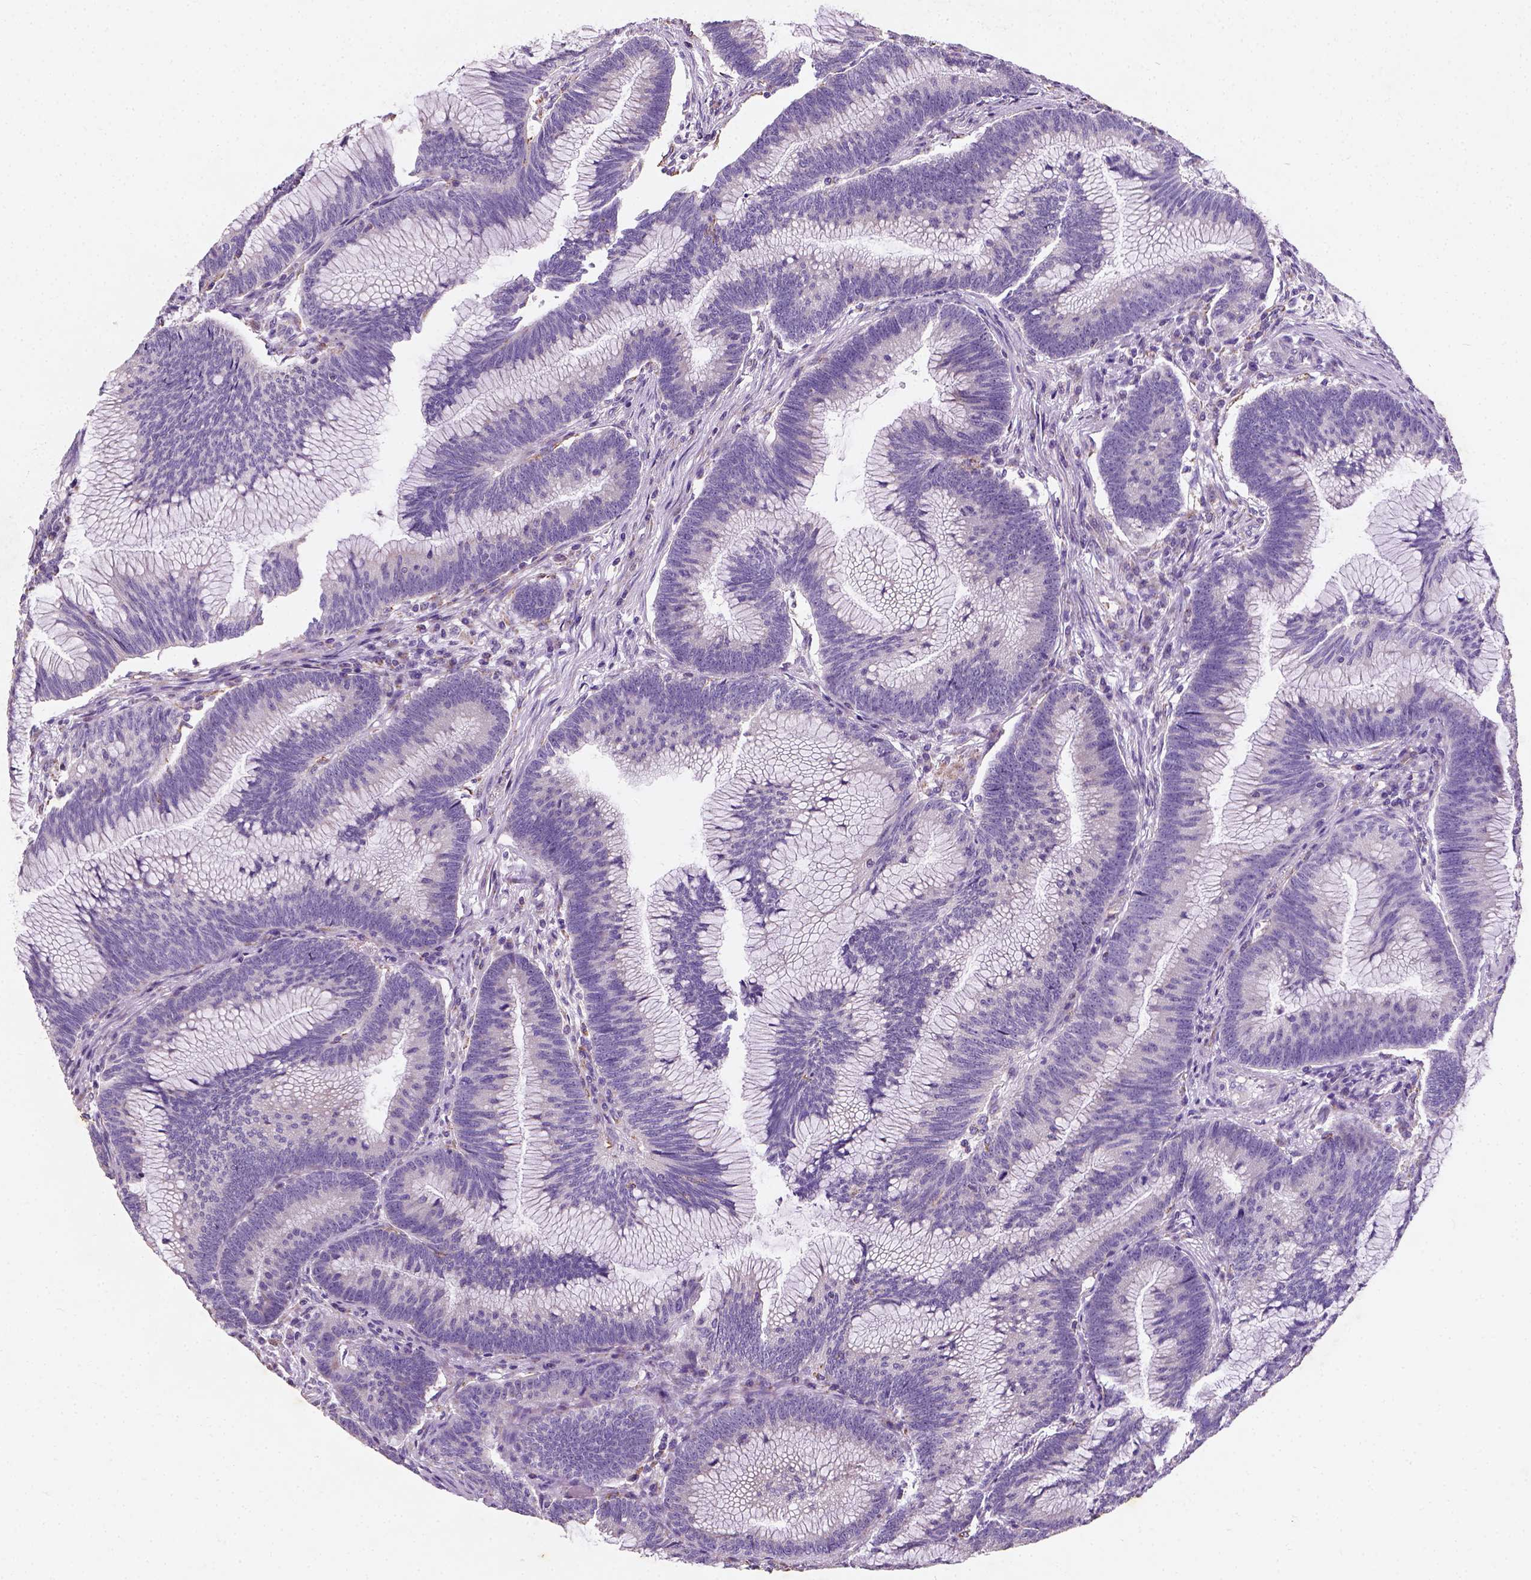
{"staining": {"intensity": "negative", "quantity": "none", "location": "none"}, "tissue": "colorectal cancer", "cell_type": "Tumor cells", "image_type": "cancer", "snomed": [{"axis": "morphology", "description": "Adenocarcinoma, NOS"}, {"axis": "topography", "description": "Colon"}], "caption": "High magnification brightfield microscopy of adenocarcinoma (colorectal) stained with DAB (3,3'-diaminobenzidine) (brown) and counterstained with hematoxylin (blue): tumor cells show no significant positivity.", "gene": "CHODL", "patient": {"sex": "female", "age": 78}}